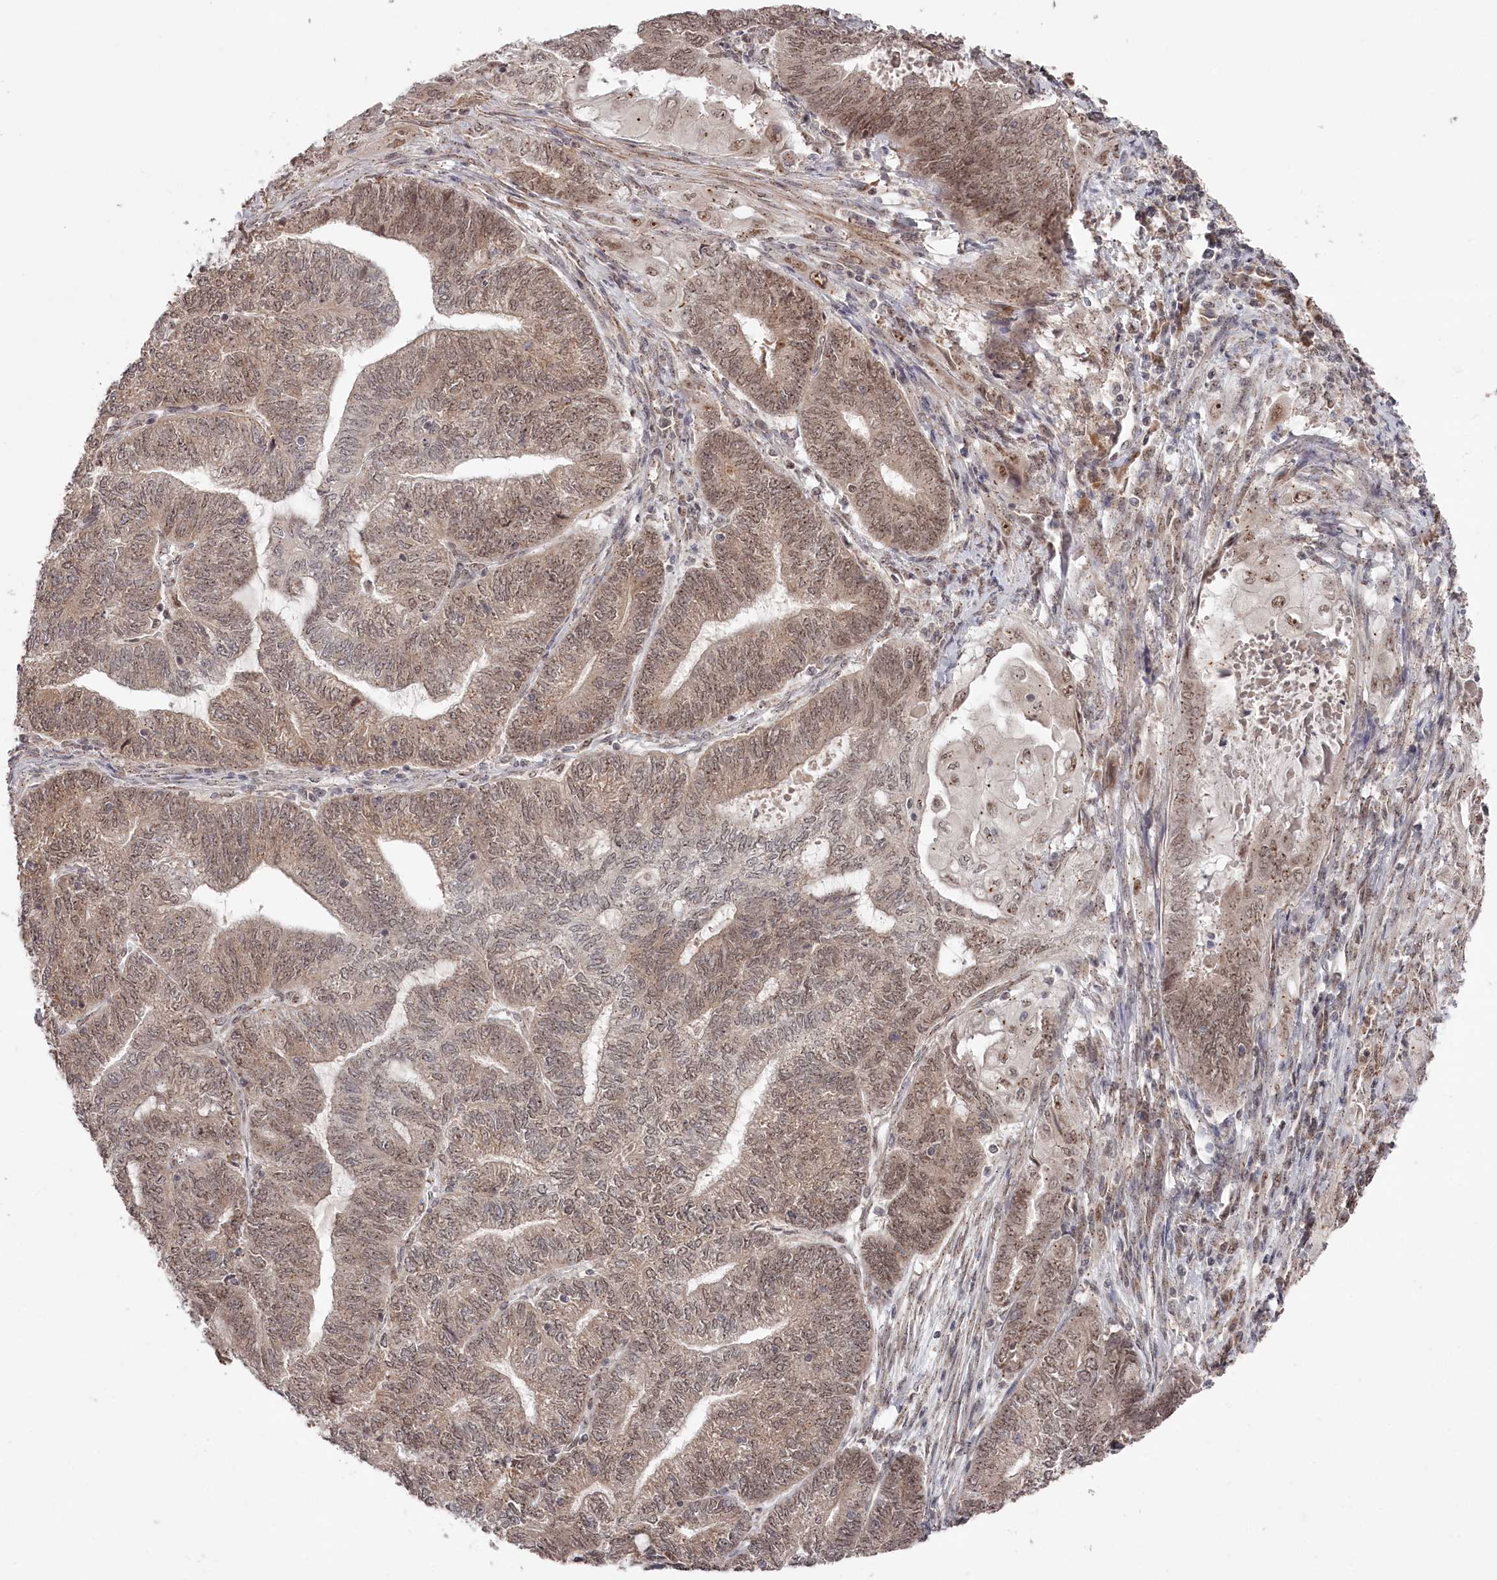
{"staining": {"intensity": "moderate", "quantity": "25%-75%", "location": "cytoplasmic/membranous,nuclear"}, "tissue": "endometrial cancer", "cell_type": "Tumor cells", "image_type": "cancer", "snomed": [{"axis": "morphology", "description": "Adenocarcinoma, NOS"}, {"axis": "topography", "description": "Uterus"}, {"axis": "topography", "description": "Endometrium"}], "caption": "This photomicrograph exhibits endometrial cancer stained with IHC to label a protein in brown. The cytoplasmic/membranous and nuclear of tumor cells show moderate positivity for the protein. Nuclei are counter-stained blue.", "gene": "EXOSC1", "patient": {"sex": "female", "age": 70}}